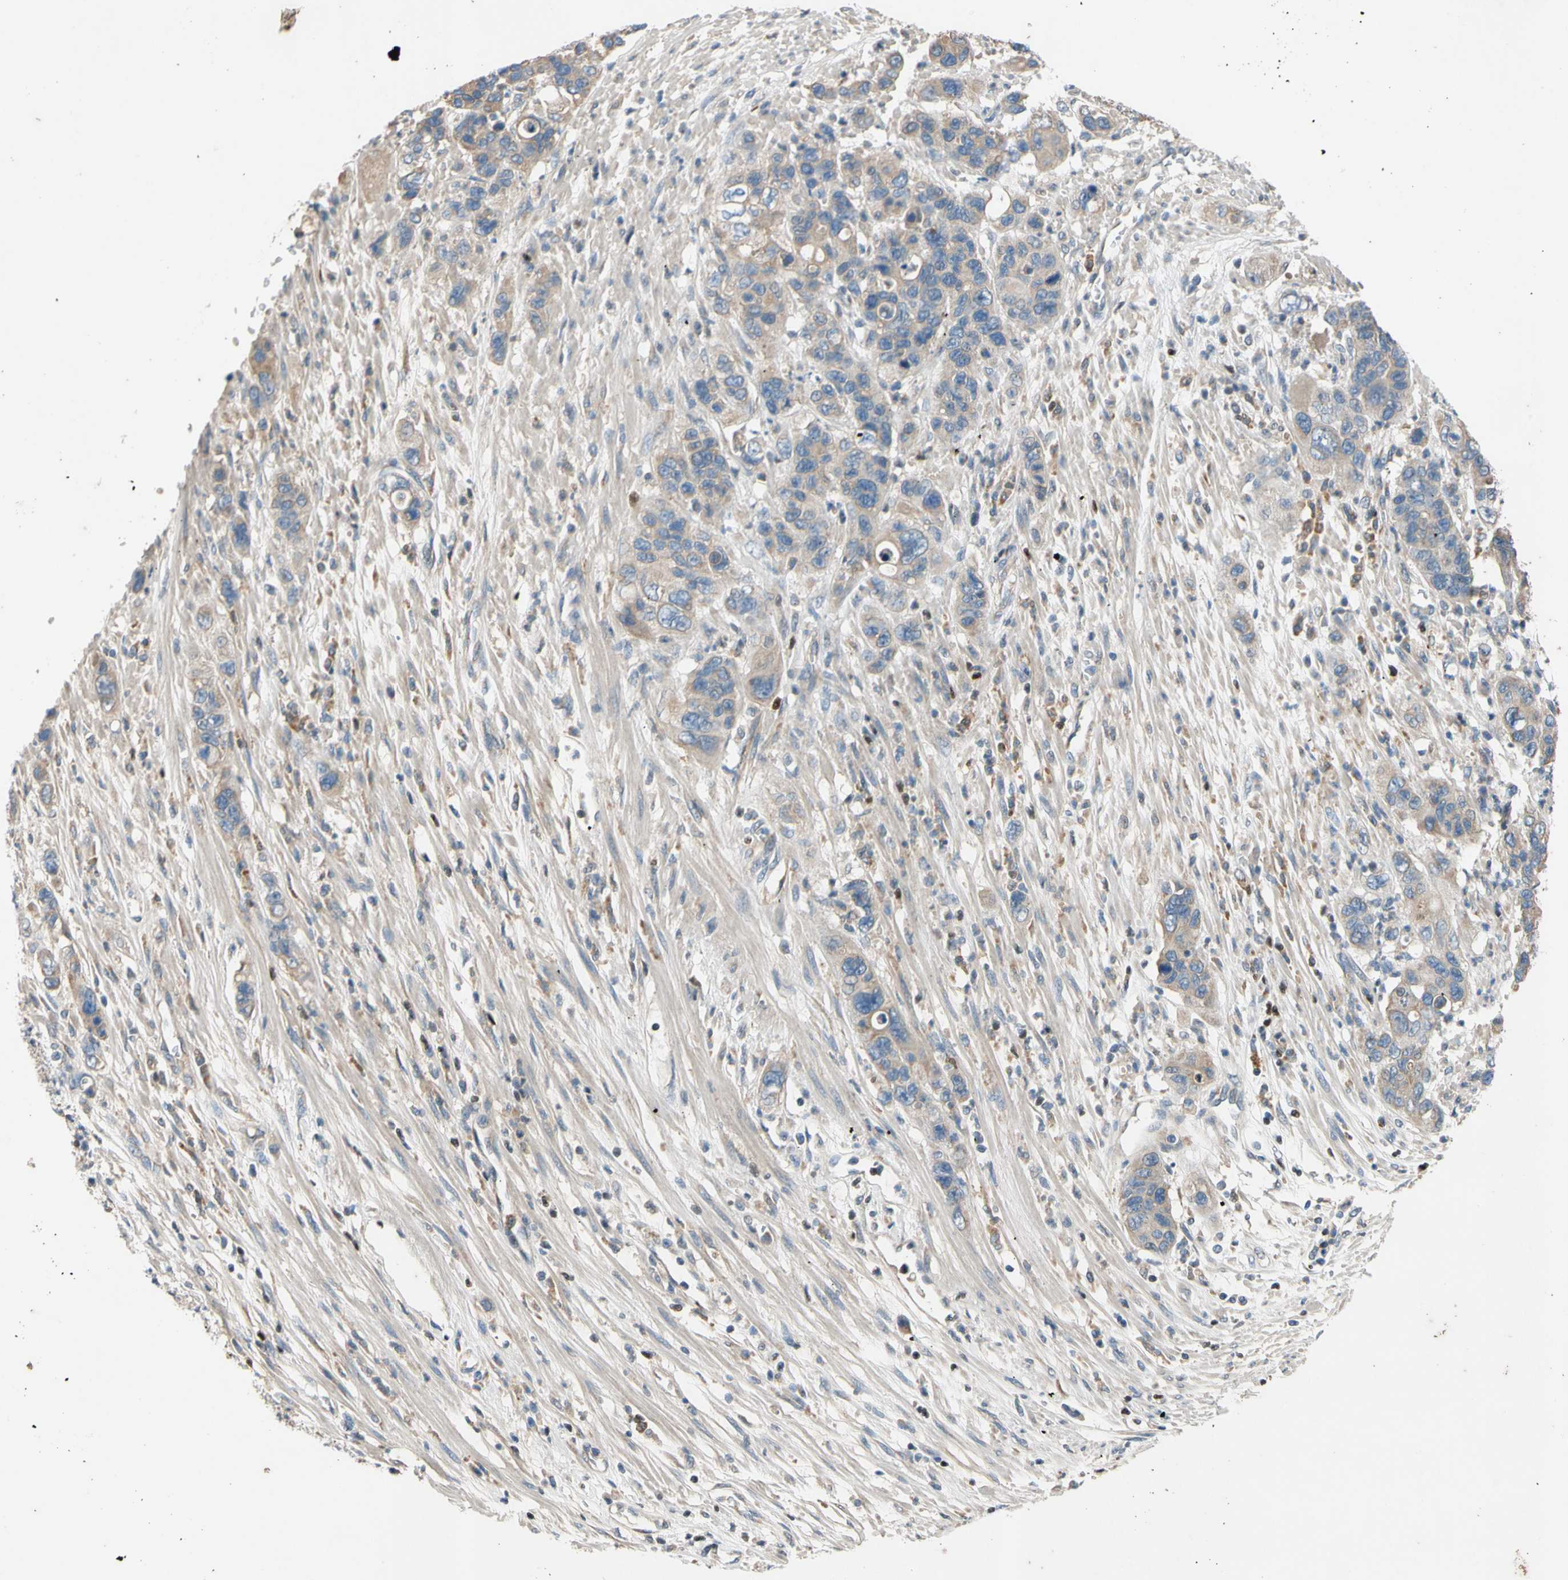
{"staining": {"intensity": "weak", "quantity": ">75%", "location": "cytoplasmic/membranous"}, "tissue": "pancreatic cancer", "cell_type": "Tumor cells", "image_type": "cancer", "snomed": [{"axis": "morphology", "description": "Adenocarcinoma, NOS"}, {"axis": "topography", "description": "Pancreas"}], "caption": "Adenocarcinoma (pancreatic) was stained to show a protein in brown. There is low levels of weak cytoplasmic/membranous expression in approximately >75% of tumor cells.", "gene": "TBX21", "patient": {"sex": "female", "age": 71}}